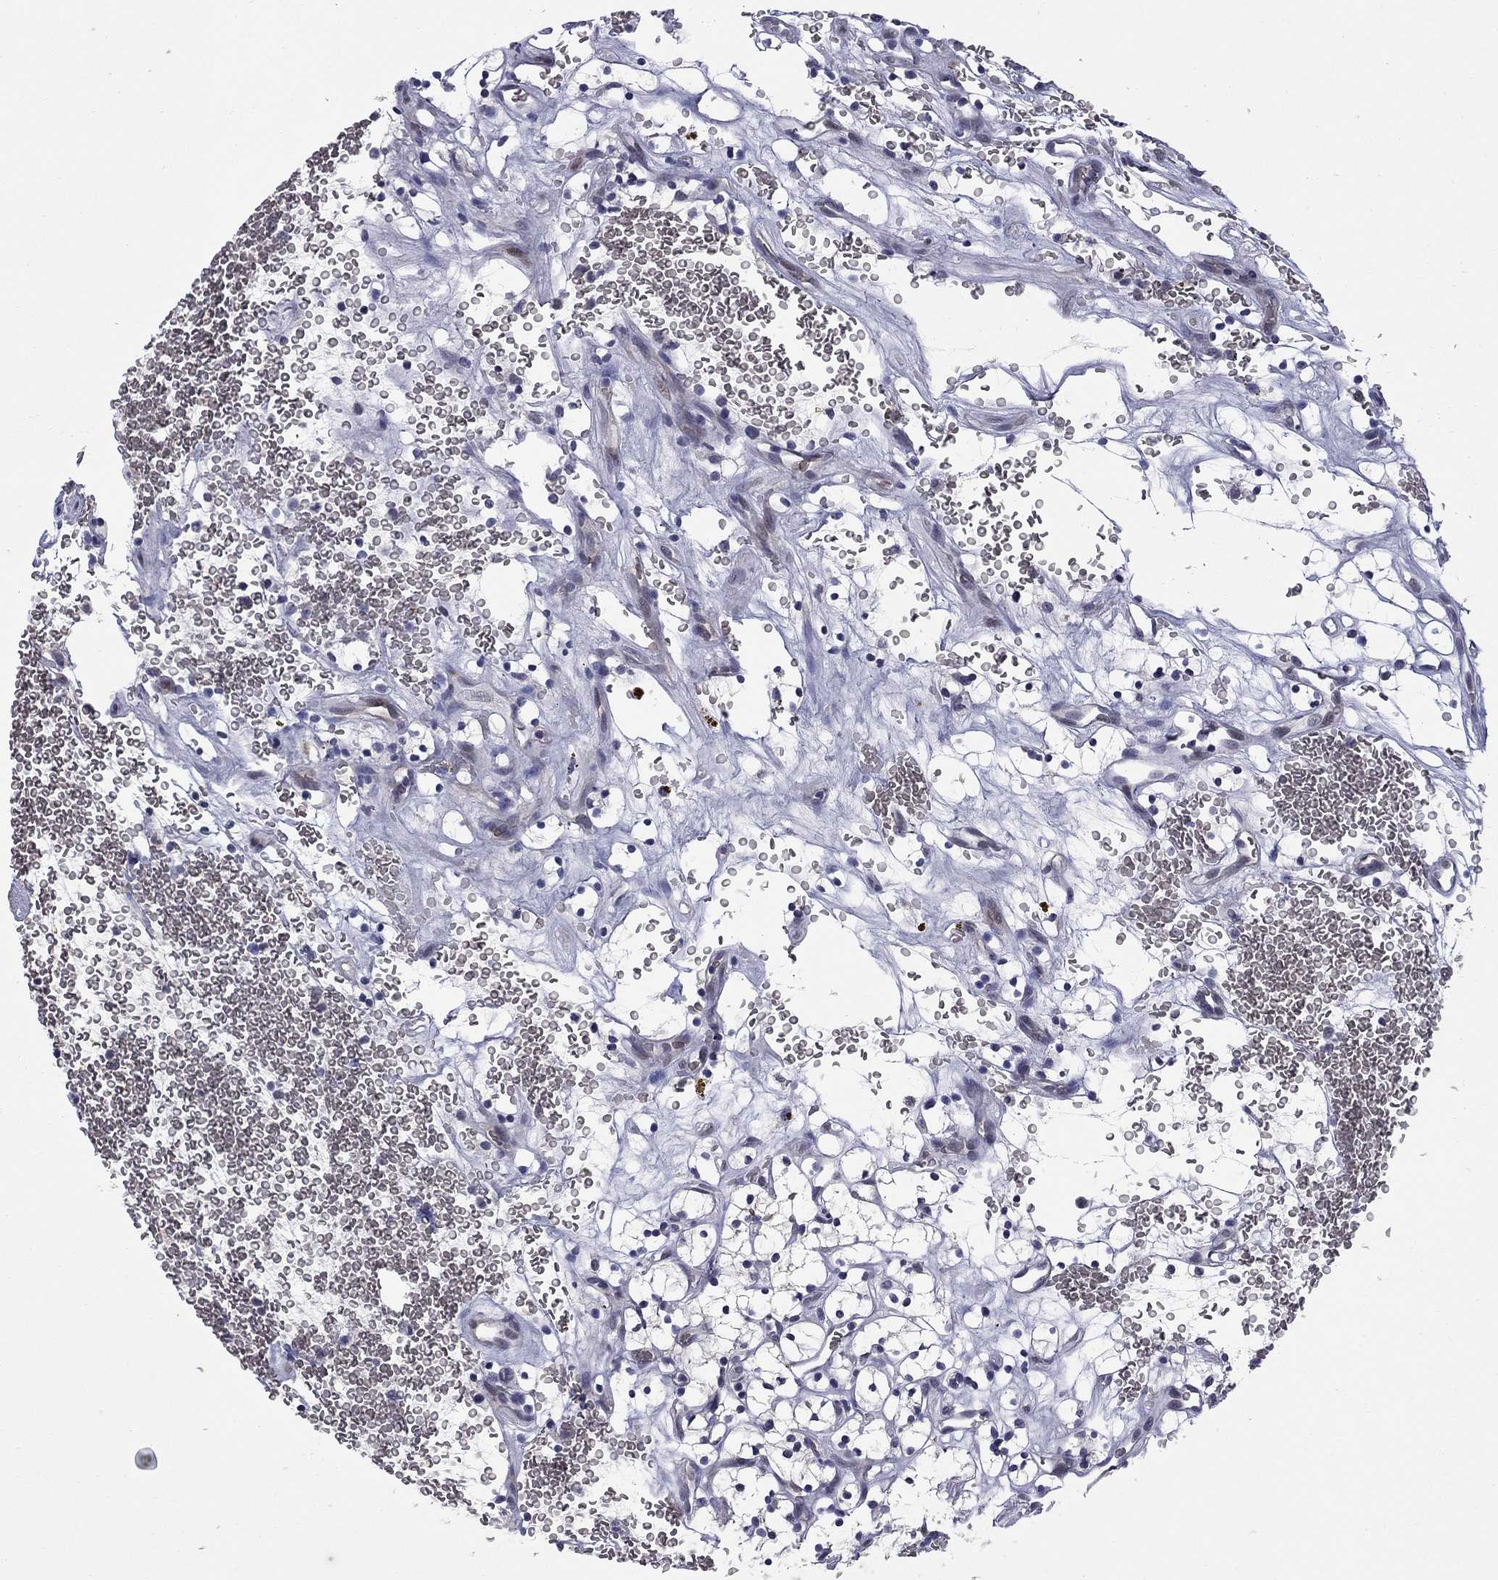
{"staining": {"intensity": "negative", "quantity": "none", "location": "none"}, "tissue": "renal cancer", "cell_type": "Tumor cells", "image_type": "cancer", "snomed": [{"axis": "morphology", "description": "Adenocarcinoma, NOS"}, {"axis": "topography", "description": "Kidney"}], "caption": "There is no significant positivity in tumor cells of adenocarcinoma (renal).", "gene": "HTR4", "patient": {"sex": "female", "age": 64}}